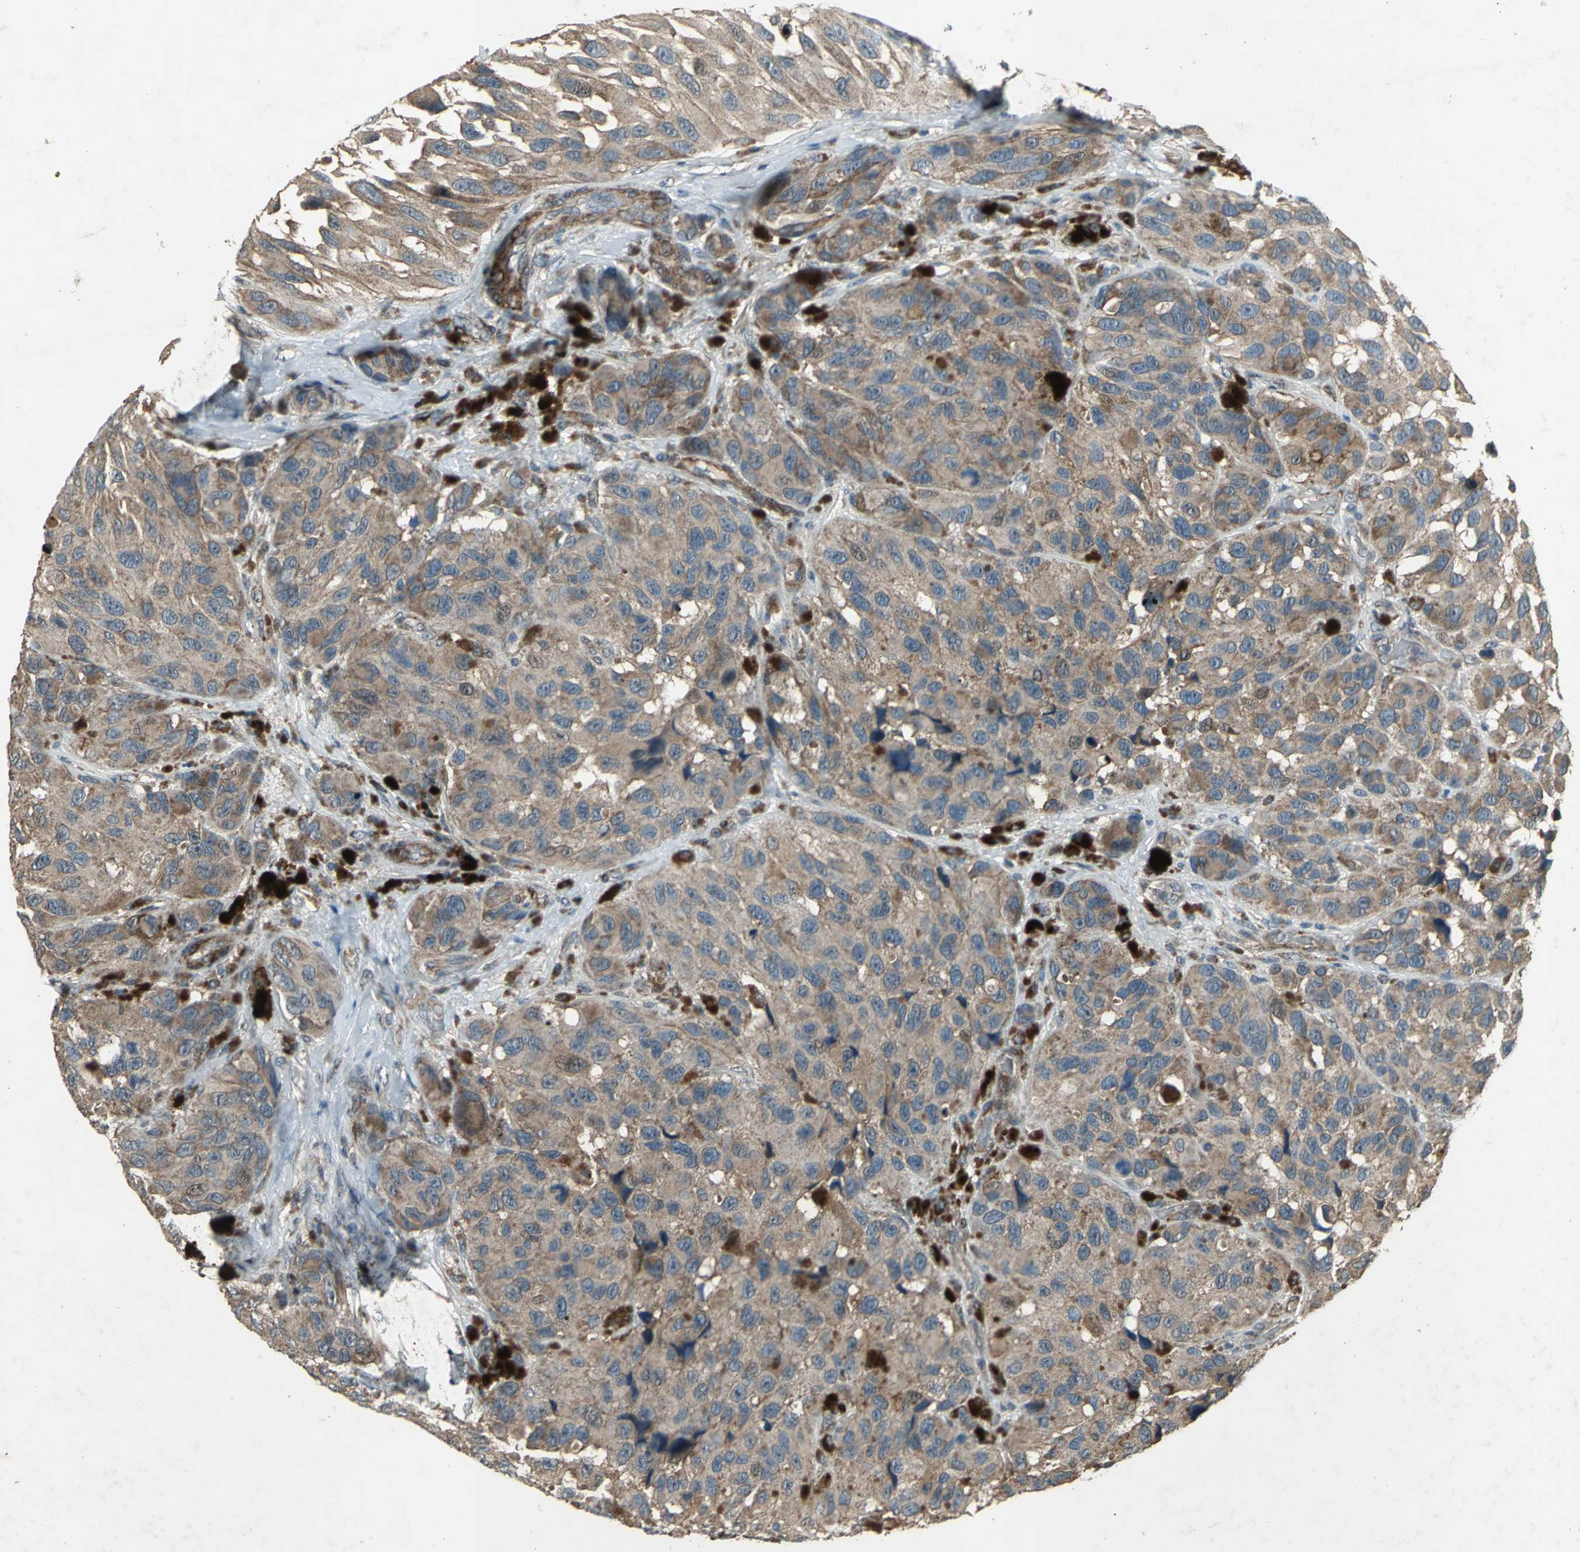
{"staining": {"intensity": "moderate", "quantity": ">75%", "location": "cytoplasmic/membranous"}, "tissue": "melanoma", "cell_type": "Tumor cells", "image_type": "cancer", "snomed": [{"axis": "morphology", "description": "Malignant melanoma, NOS"}, {"axis": "topography", "description": "Skin"}], "caption": "Protein staining of melanoma tissue displays moderate cytoplasmic/membranous expression in approximately >75% of tumor cells.", "gene": "SEPTIN4", "patient": {"sex": "female", "age": 73}}